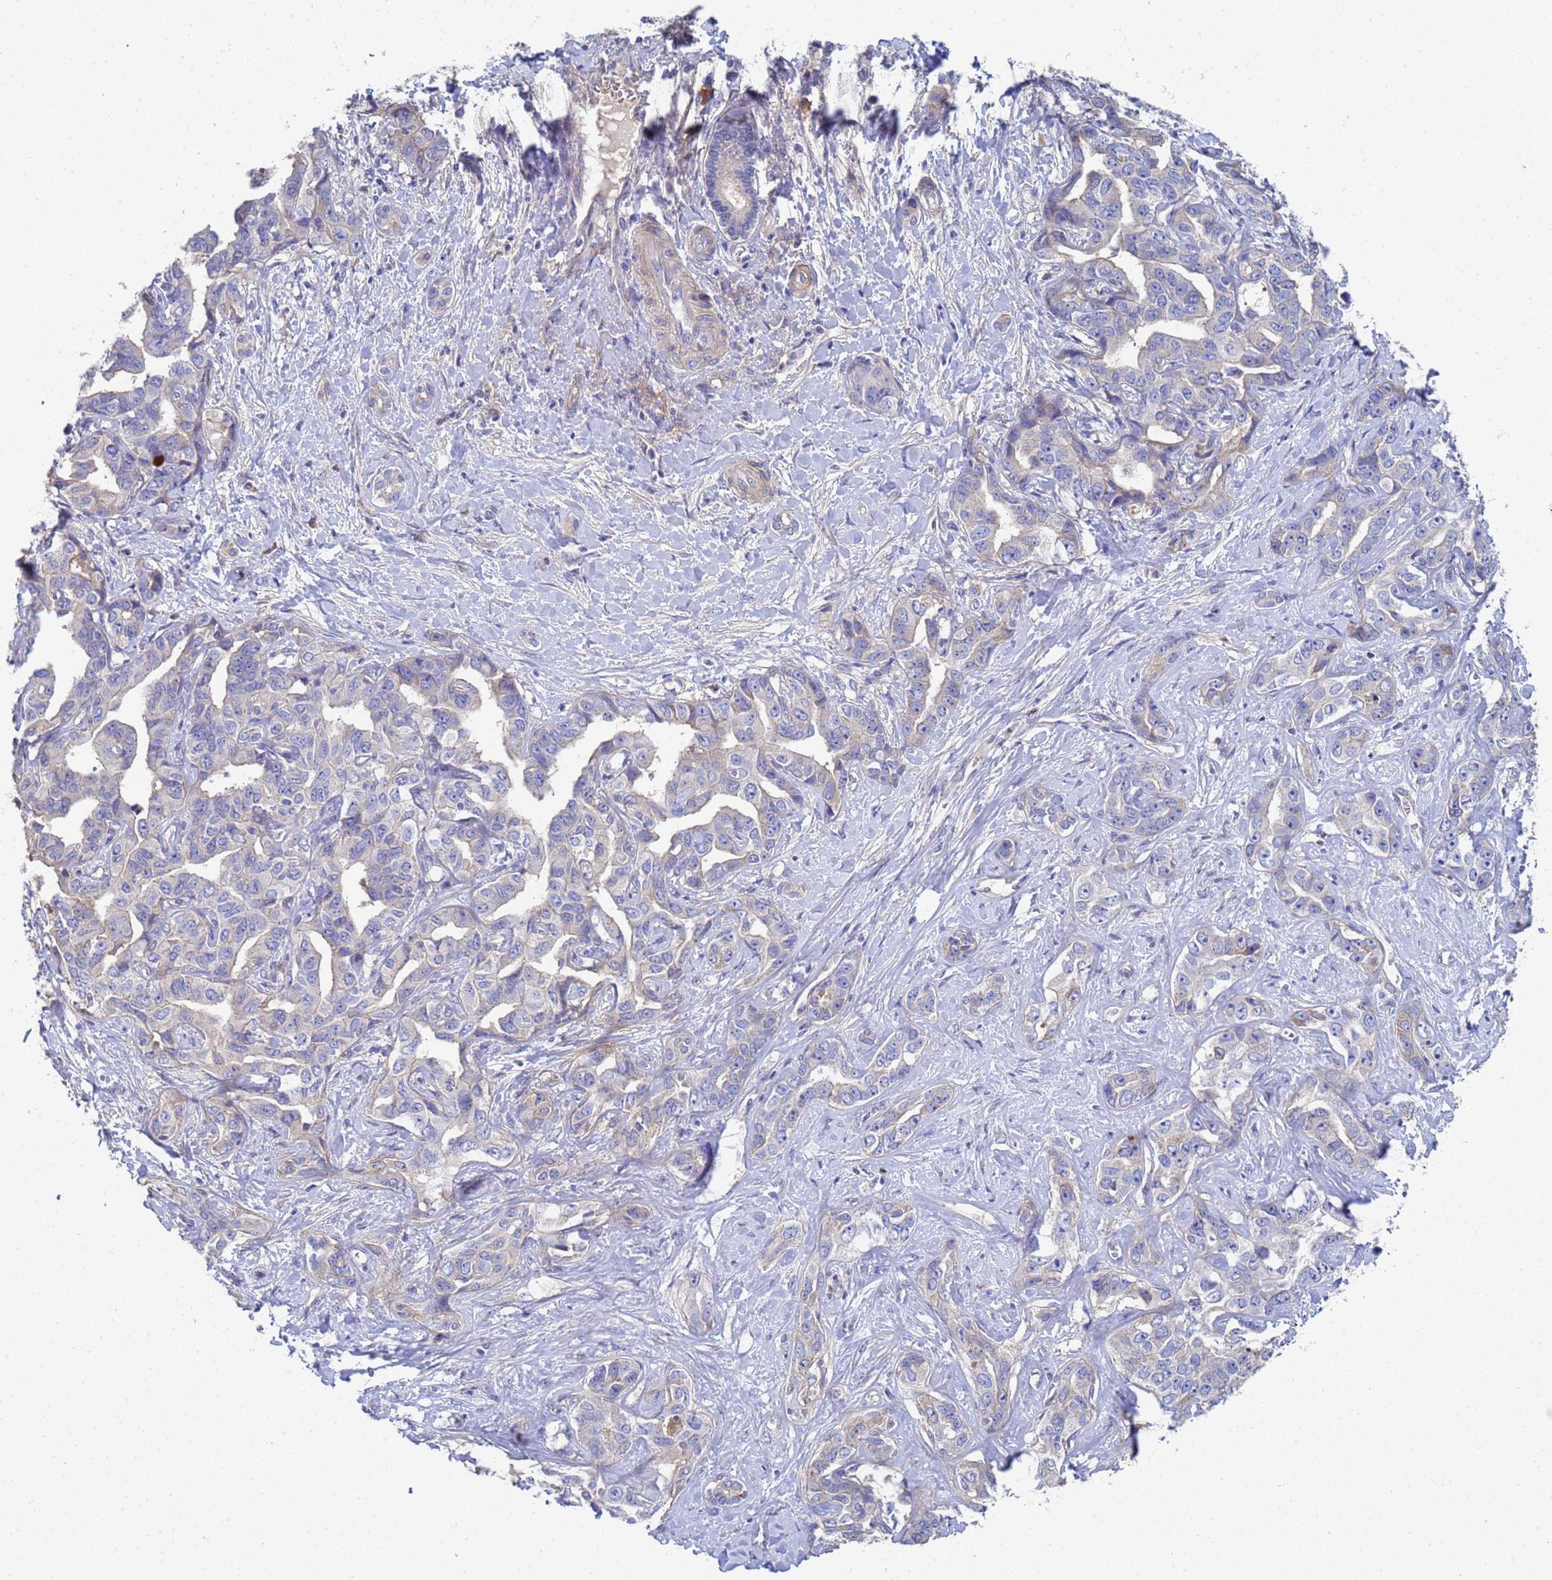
{"staining": {"intensity": "negative", "quantity": "none", "location": "none"}, "tissue": "liver cancer", "cell_type": "Tumor cells", "image_type": "cancer", "snomed": [{"axis": "morphology", "description": "Cholangiocarcinoma"}, {"axis": "topography", "description": "Liver"}], "caption": "This is a photomicrograph of immunohistochemistry (IHC) staining of cholangiocarcinoma (liver), which shows no positivity in tumor cells.", "gene": "LBX2", "patient": {"sex": "male", "age": 59}}